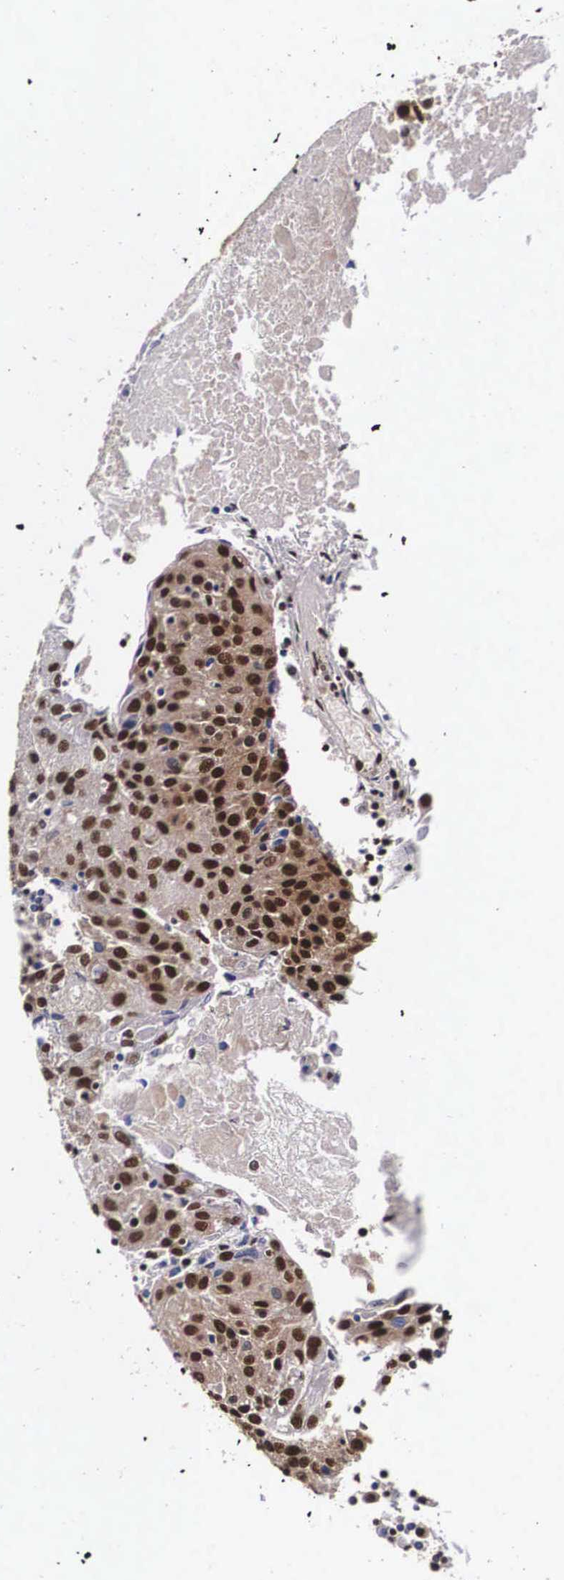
{"staining": {"intensity": "strong", "quantity": ">75%", "location": "nuclear"}, "tissue": "urothelial cancer", "cell_type": "Tumor cells", "image_type": "cancer", "snomed": [{"axis": "morphology", "description": "Urothelial carcinoma, High grade"}, {"axis": "topography", "description": "Urinary bladder"}], "caption": "This micrograph displays urothelial cancer stained with immunohistochemistry to label a protein in brown. The nuclear of tumor cells show strong positivity for the protein. Nuclei are counter-stained blue.", "gene": "PABPN1", "patient": {"sex": "female", "age": 85}}